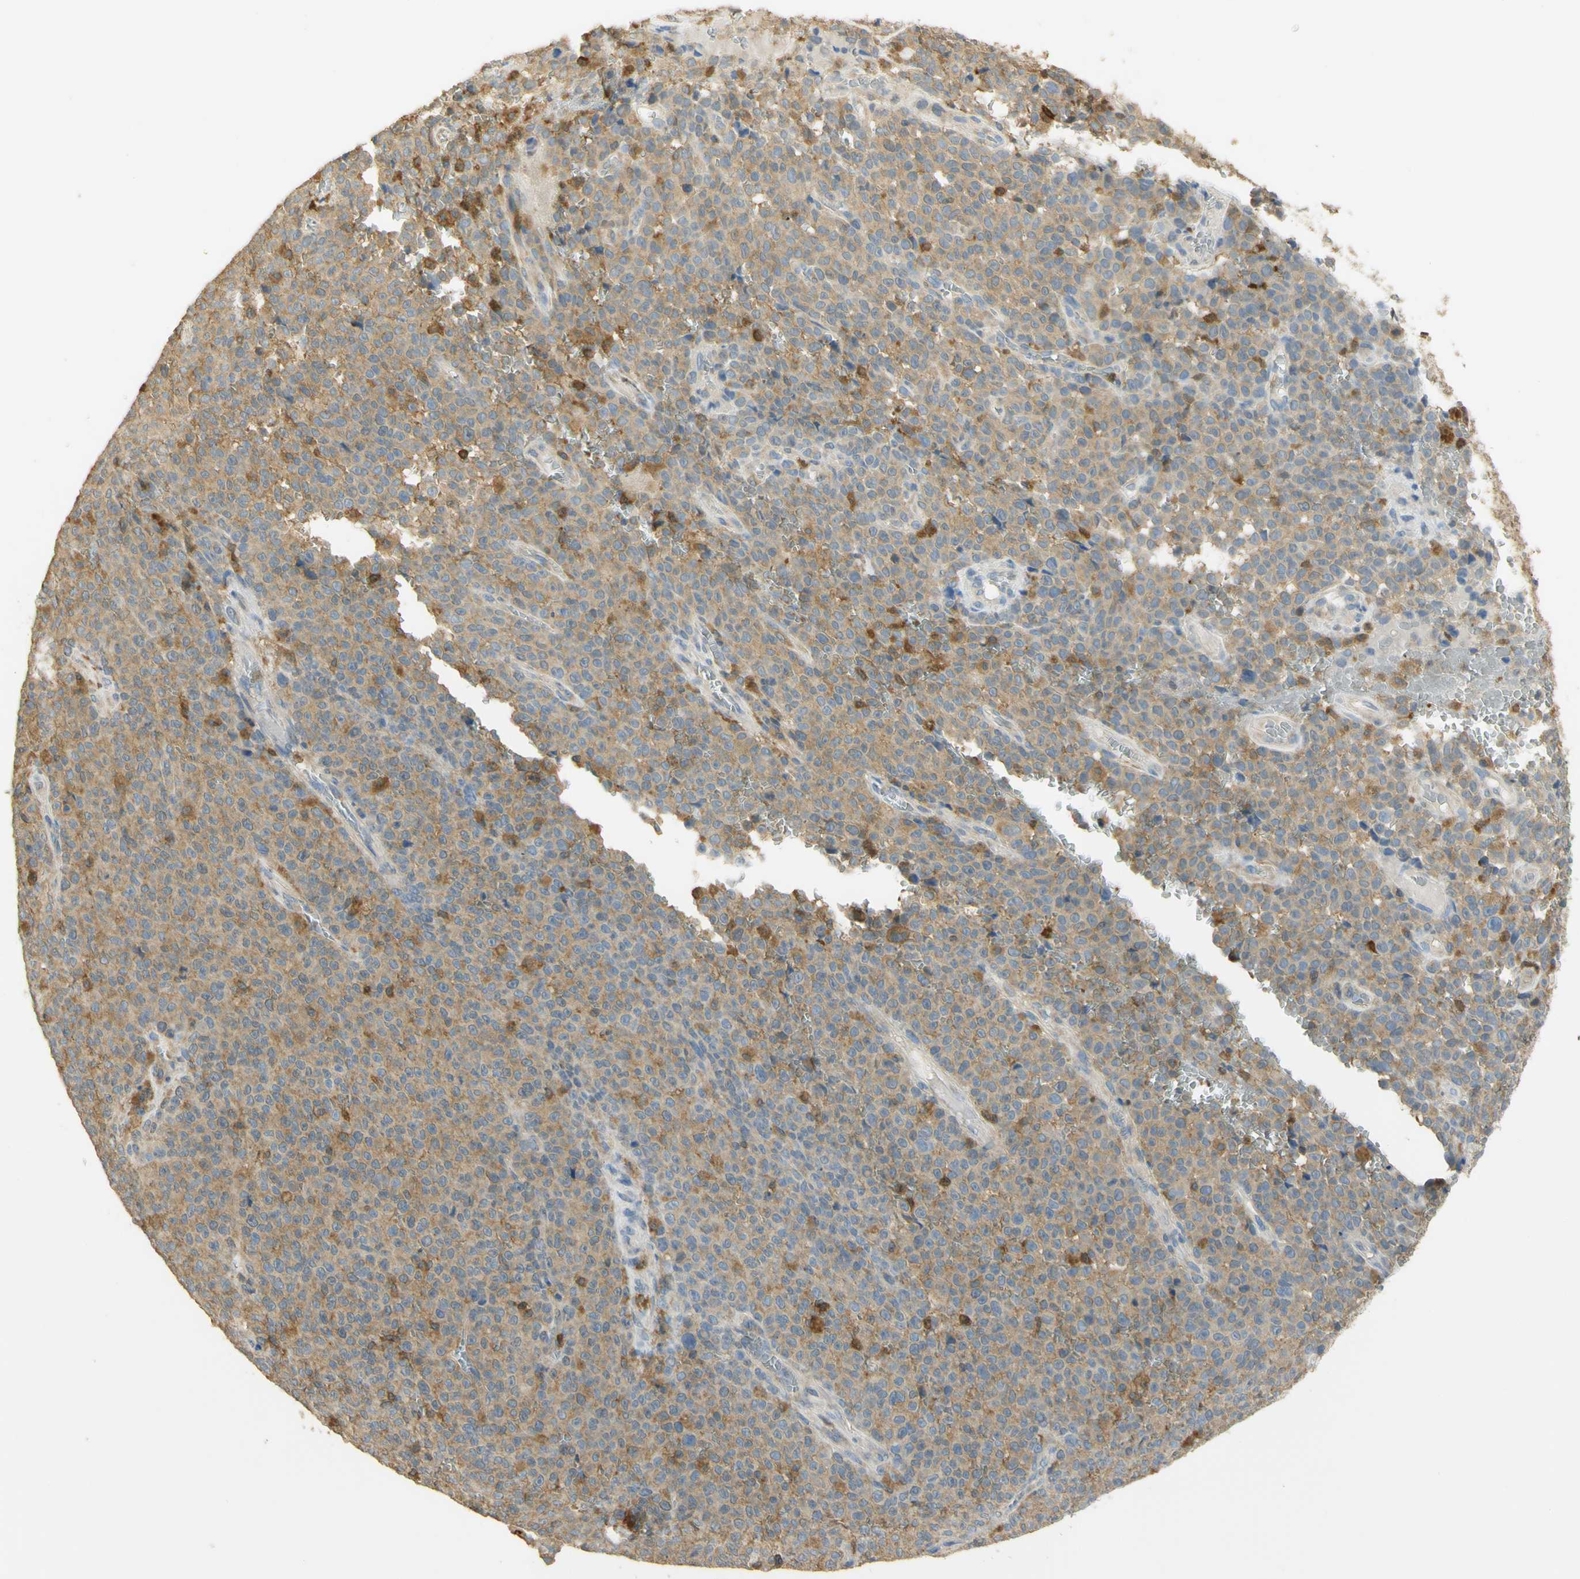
{"staining": {"intensity": "moderate", "quantity": ">75%", "location": "cytoplasmic/membranous"}, "tissue": "melanoma", "cell_type": "Tumor cells", "image_type": "cancer", "snomed": [{"axis": "morphology", "description": "Malignant melanoma, NOS"}, {"axis": "topography", "description": "Skin"}], "caption": "Protein staining of malignant melanoma tissue shows moderate cytoplasmic/membranous expression in approximately >75% of tumor cells. The staining is performed using DAB brown chromogen to label protein expression. The nuclei are counter-stained blue using hematoxylin.", "gene": "PAK1", "patient": {"sex": "female", "age": 82}}